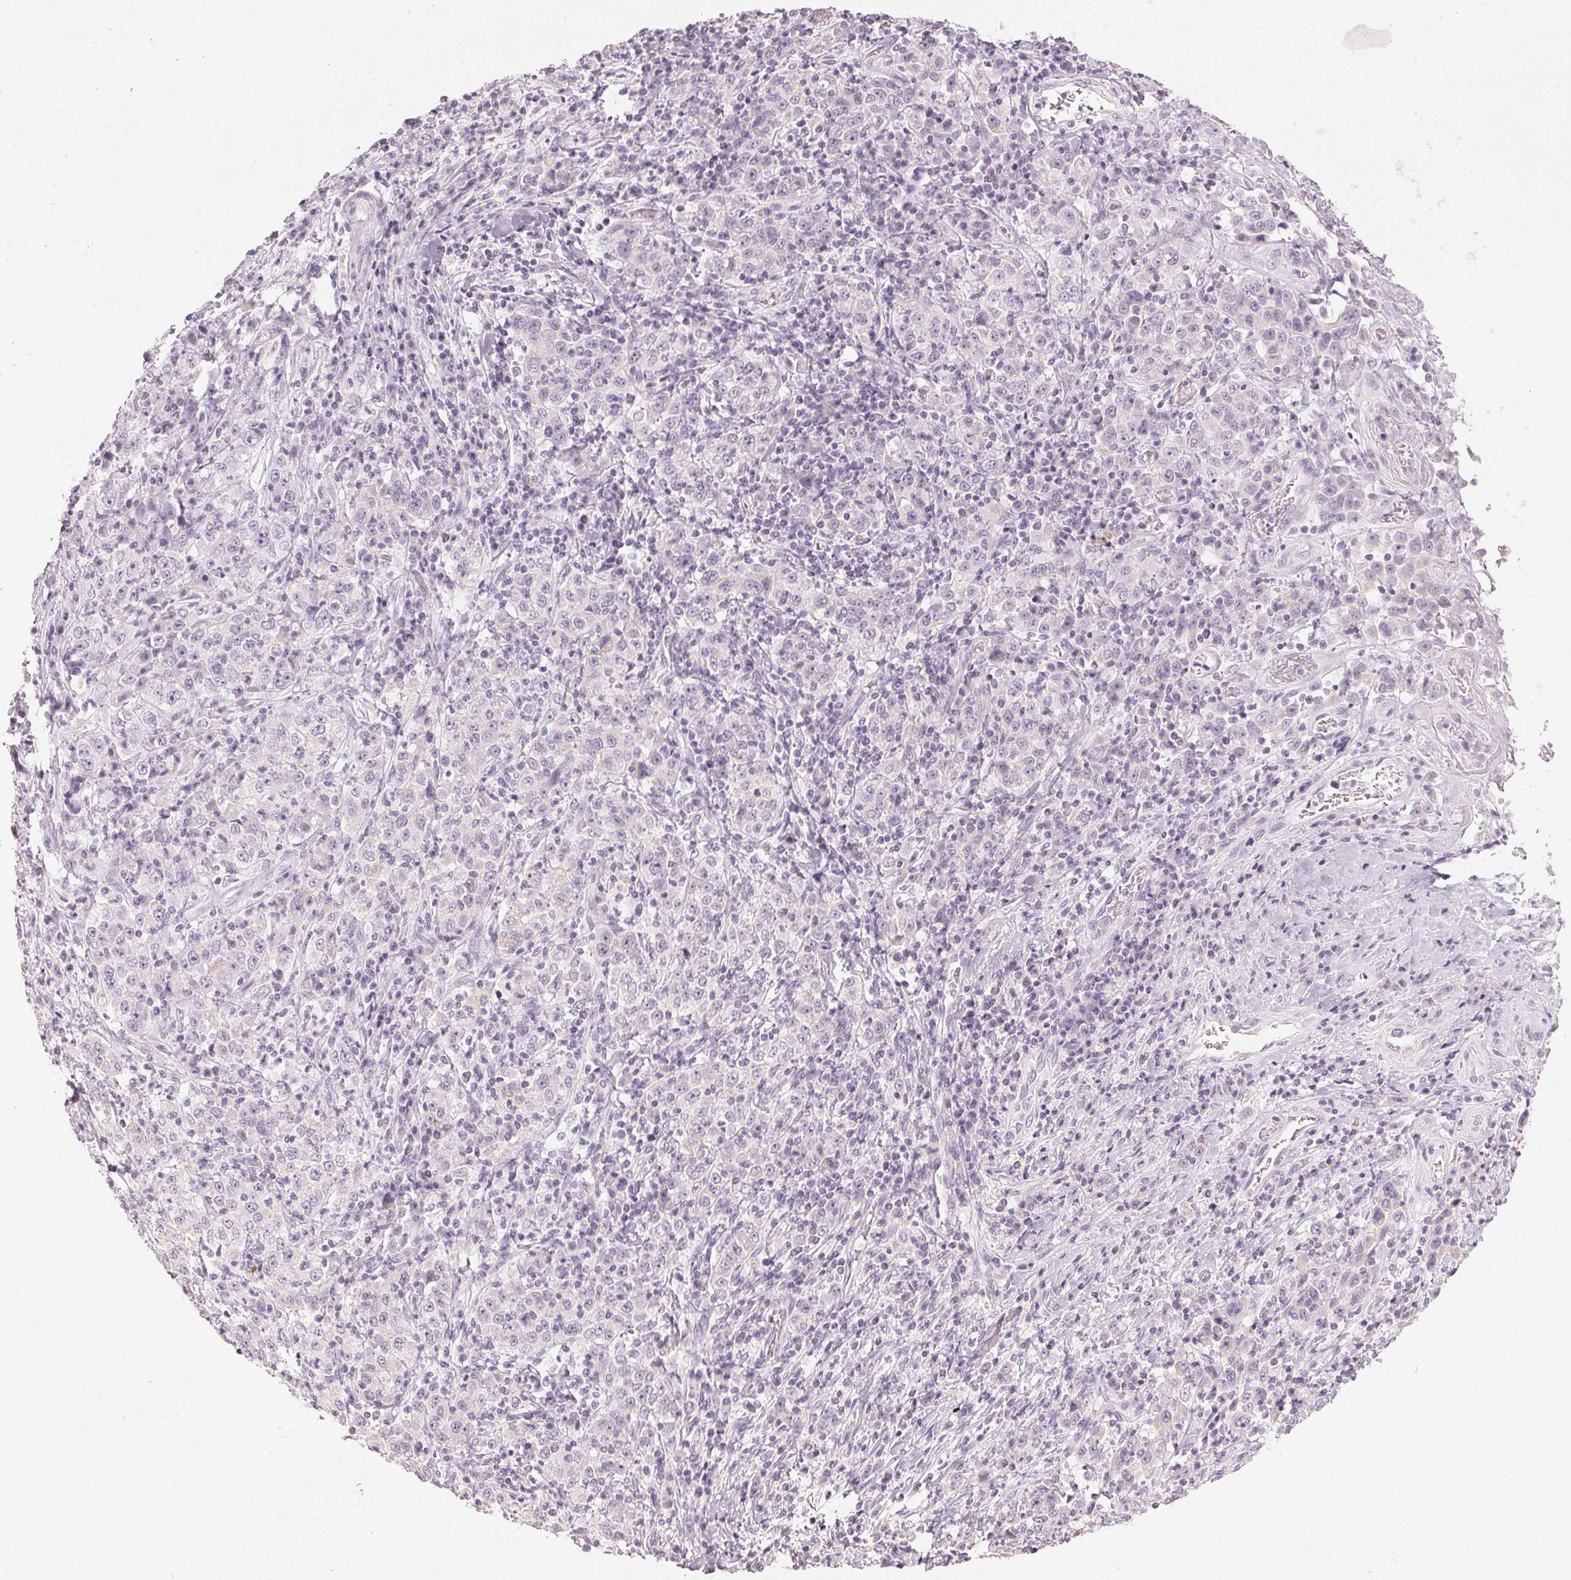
{"staining": {"intensity": "negative", "quantity": "none", "location": "none"}, "tissue": "stomach cancer", "cell_type": "Tumor cells", "image_type": "cancer", "snomed": [{"axis": "morphology", "description": "Normal tissue, NOS"}, {"axis": "morphology", "description": "Adenocarcinoma, NOS"}, {"axis": "topography", "description": "Stomach, upper"}, {"axis": "topography", "description": "Stomach"}], "caption": "A micrograph of human stomach adenocarcinoma is negative for staining in tumor cells.", "gene": "LVRN", "patient": {"sex": "male", "age": 59}}